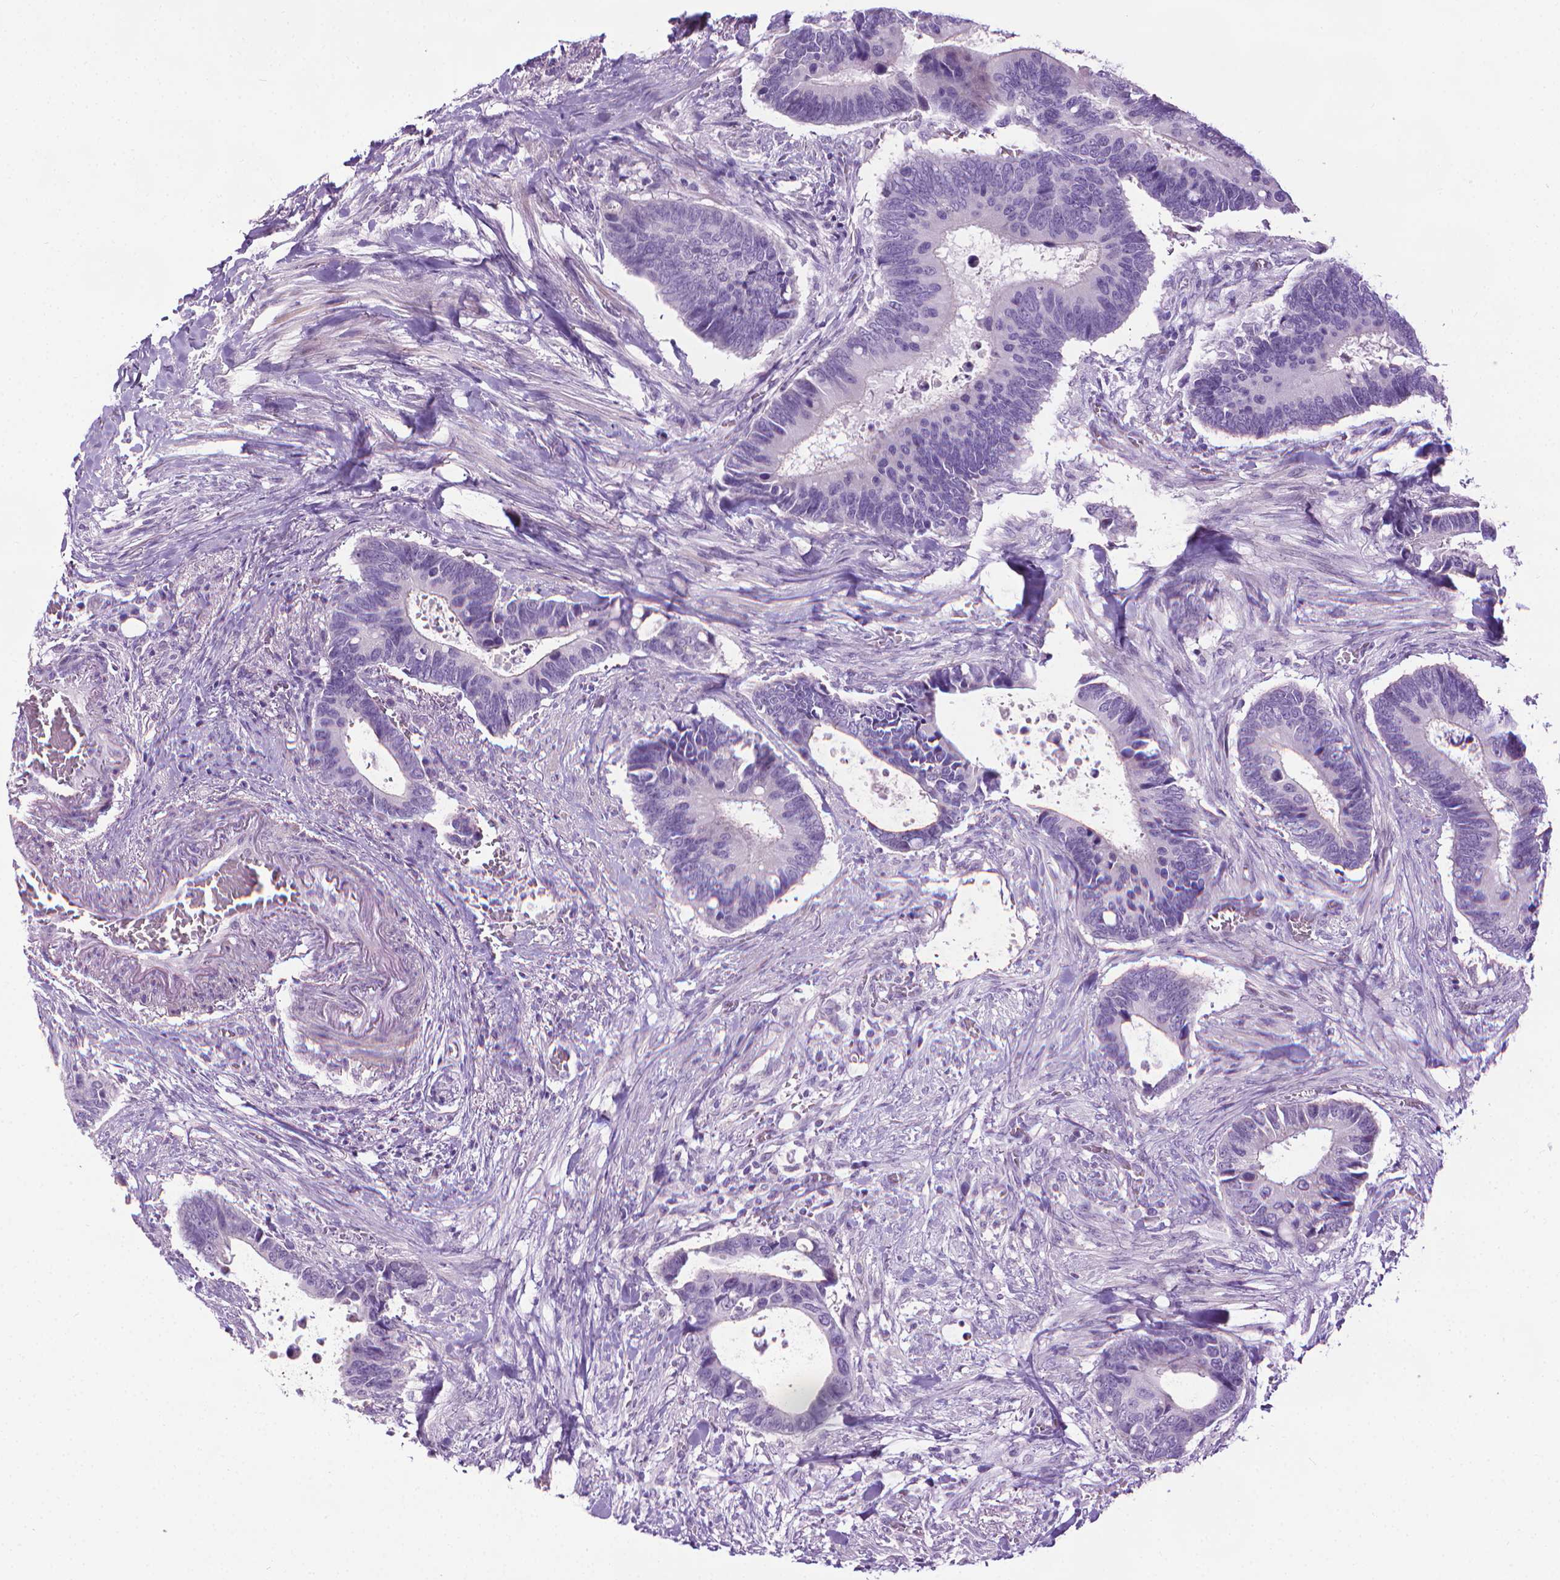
{"staining": {"intensity": "negative", "quantity": "none", "location": "none"}, "tissue": "colorectal cancer", "cell_type": "Tumor cells", "image_type": "cancer", "snomed": [{"axis": "morphology", "description": "Adenocarcinoma, NOS"}, {"axis": "topography", "description": "Colon"}], "caption": "This is a photomicrograph of immunohistochemistry staining of colorectal cancer, which shows no expression in tumor cells. (Brightfield microscopy of DAB immunohistochemistry (IHC) at high magnification).", "gene": "DNAI7", "patient": {"sex": "male", "age": 49}}